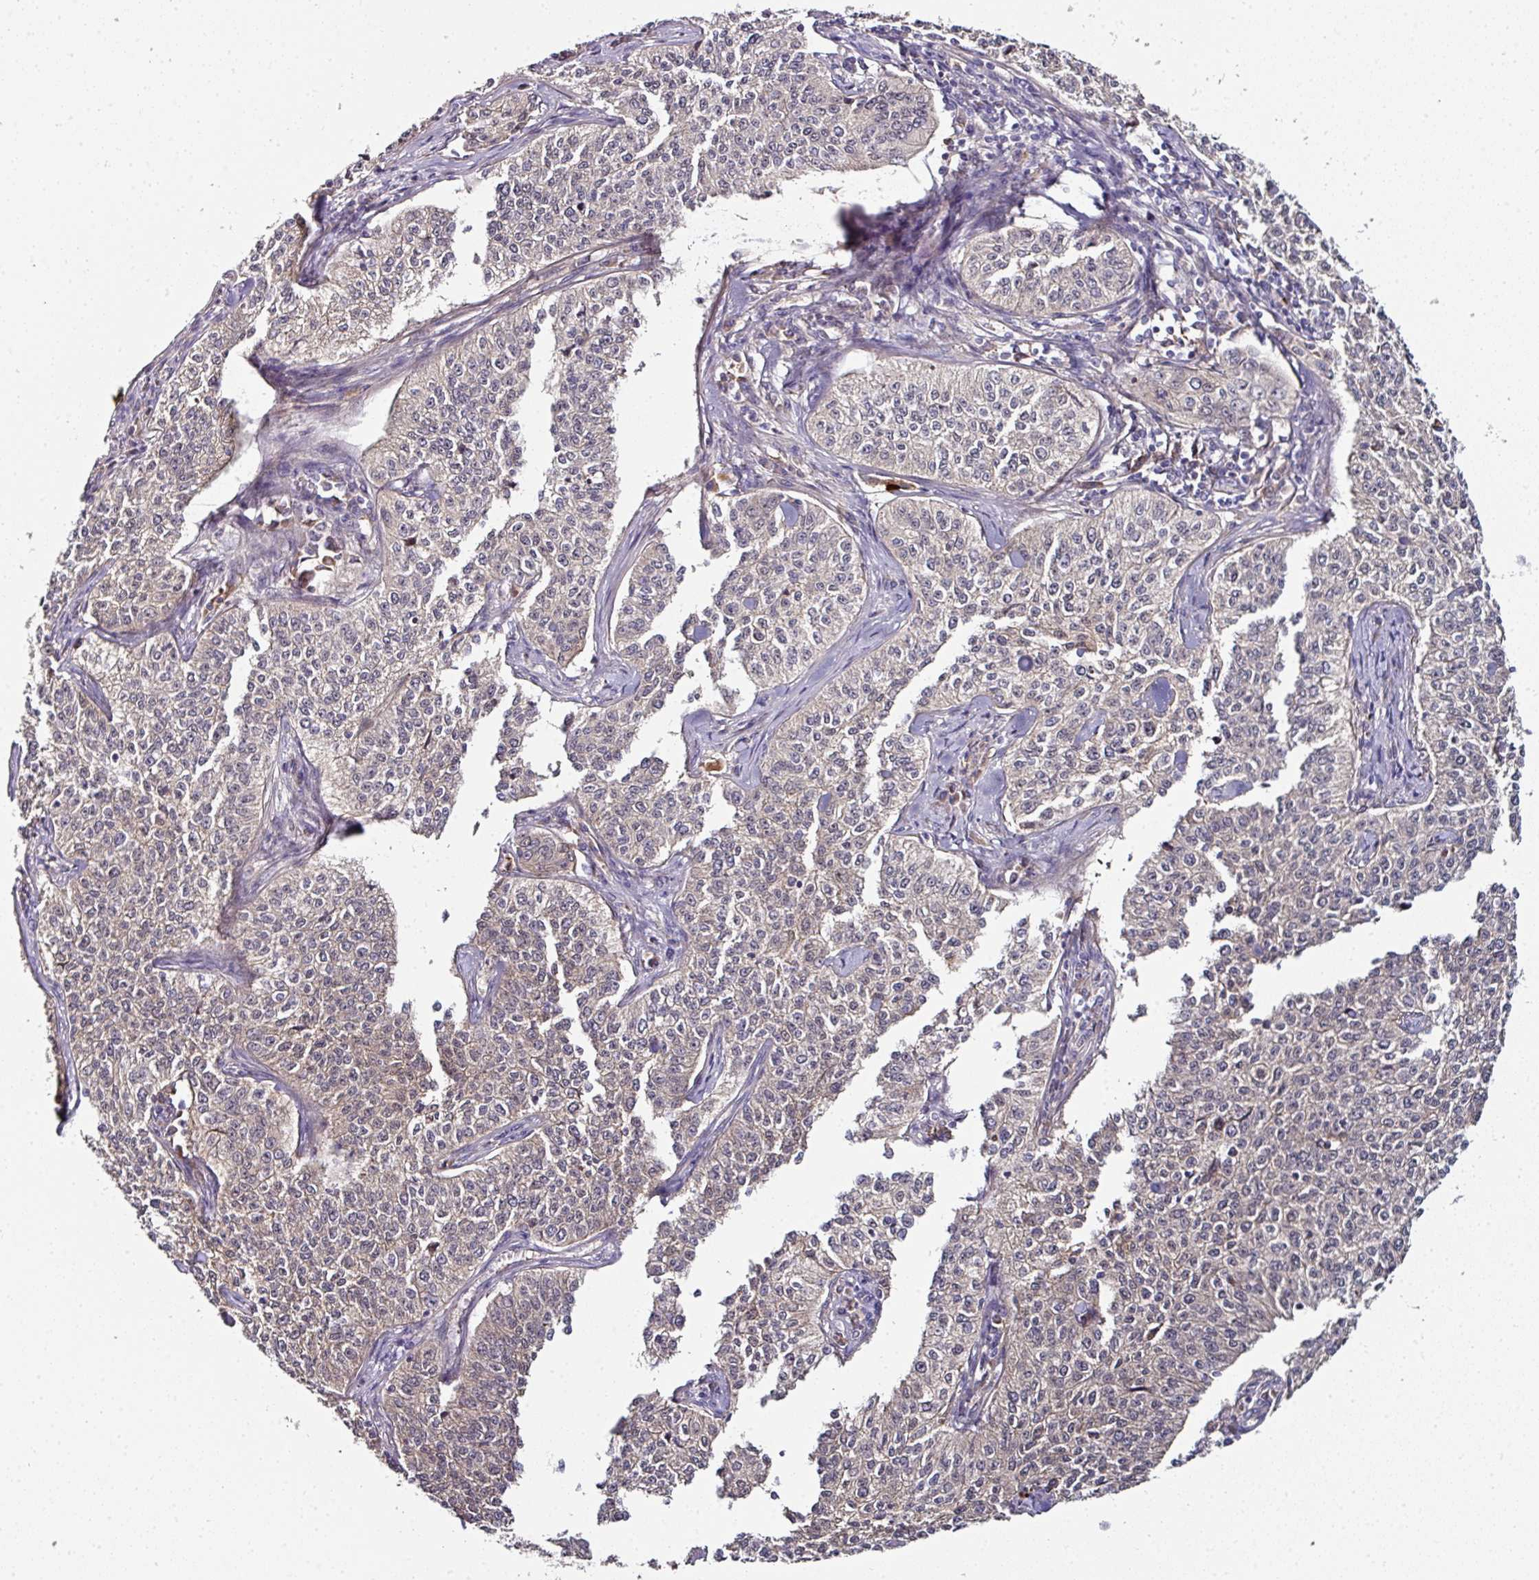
{"staining": {"intensity": "weak", "quantity": "<25%", "location": "cytoplasmic/membranous"}, "tissue": "cervical cancer", "cell_type": "Tumor cells", "image_type": "cancer", "snomed": [{"axis": "morphology", "description": "Squamous cell carcinoma, NOS"}, {"axis": "topography", "description": "Cervix"}], "caption": "Human cervical cancer (squamous cell carcinoma) stained for a protein using IHC displays no expression in tumor cells.", "gene": "CTDSP2", "patient": {"sex": "female", "age": 35}}